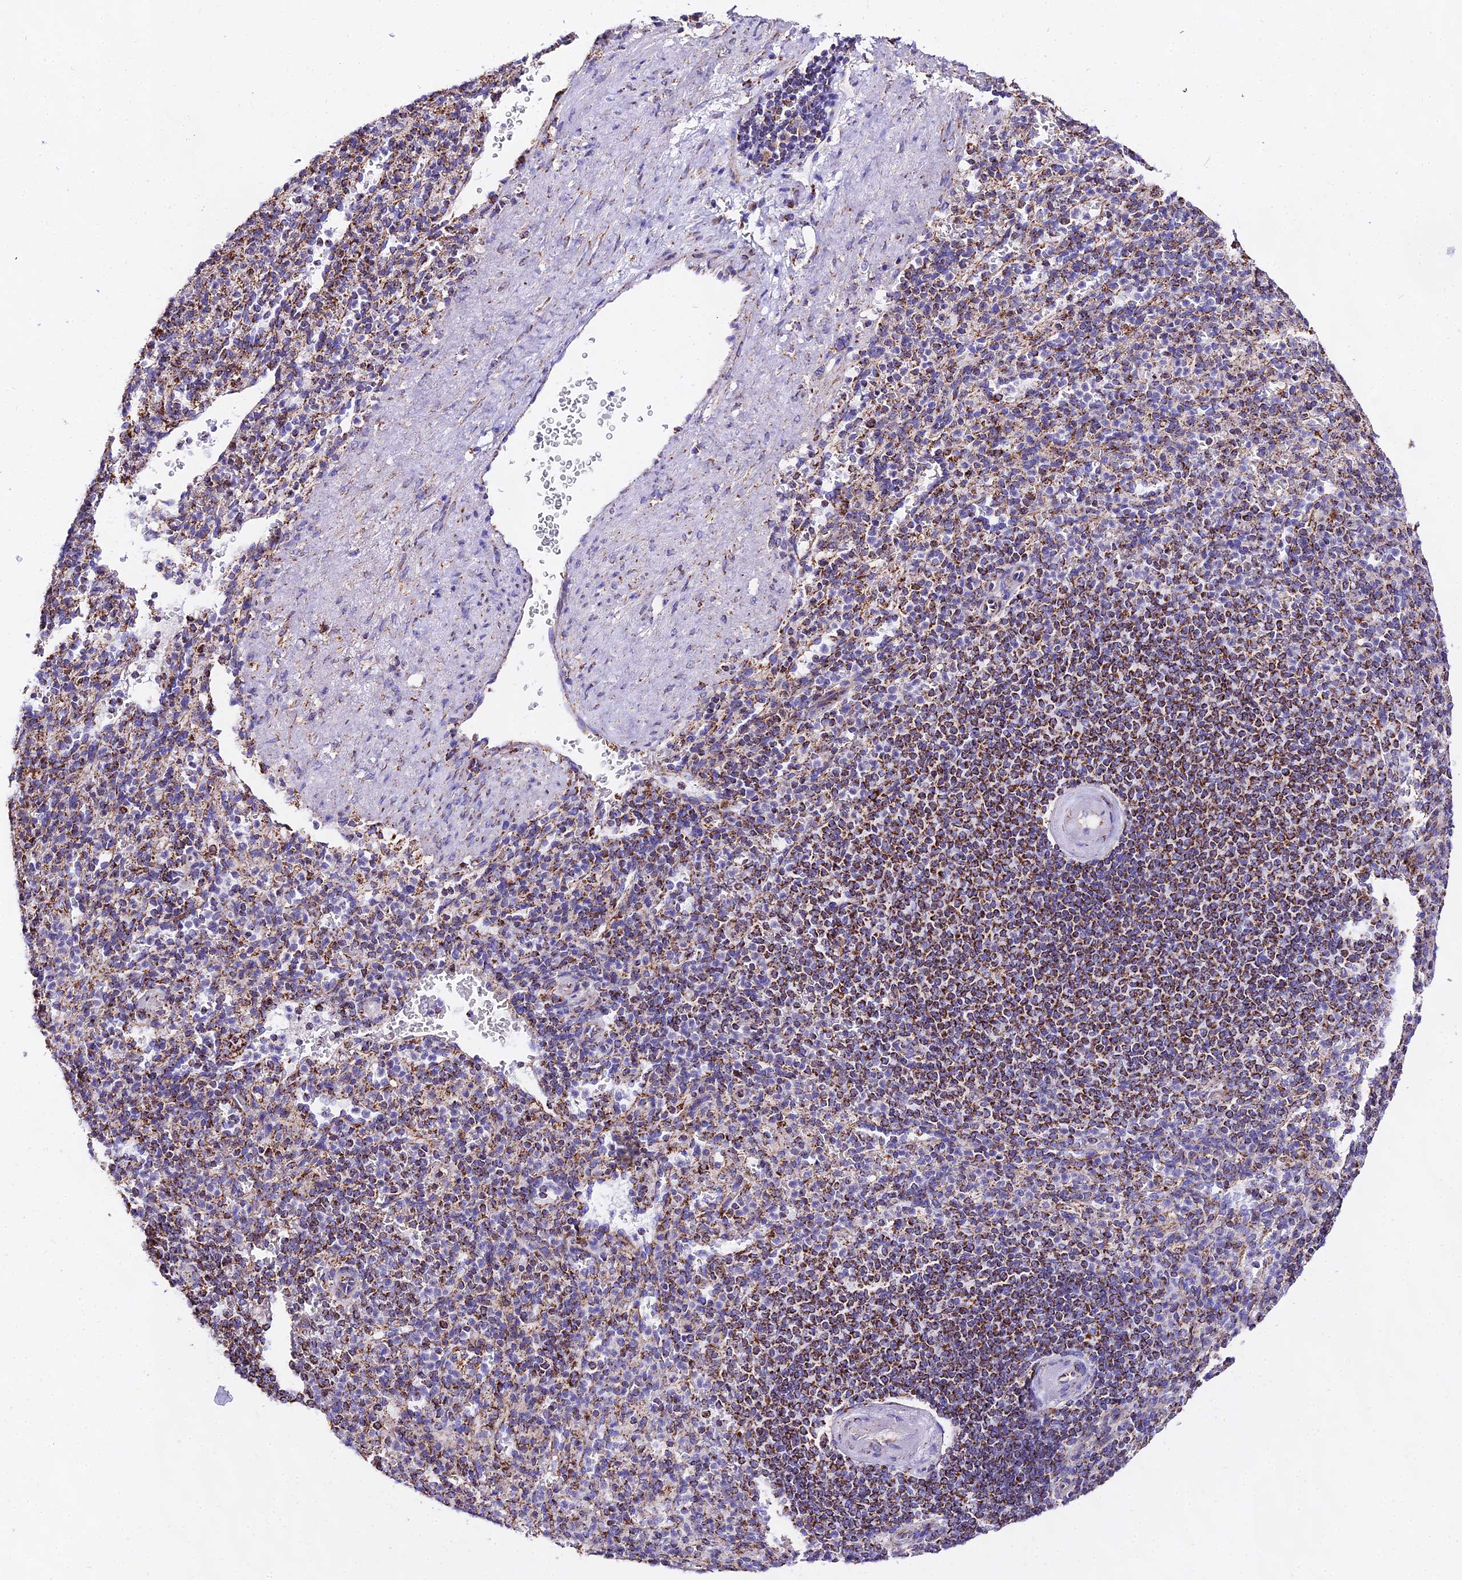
{"staining": {"intensity": "moderate", "quantity": "25%-75%", "location": "cytoplasmic/membranous"}, "tissue": "spleen", "cell_type": "Cells in red pulp", "image_type": "normal", "snomed": [{"axis": "morphology", "description": "Normal tissue, NOS"}, {"axis": "topography", "description": "Spleen"}], "caption": "Immunohistochemical staining of unremarkable human spleen reveals 25%-75% levels of moderate cytoplasmic/membranous protein positivity in about 25%-75% of cells in red pulp. (IHC, brightfield microscopy, high magnification).", "gene": "ATP5PD", "patient": {"sex": "female", "age": 74}}